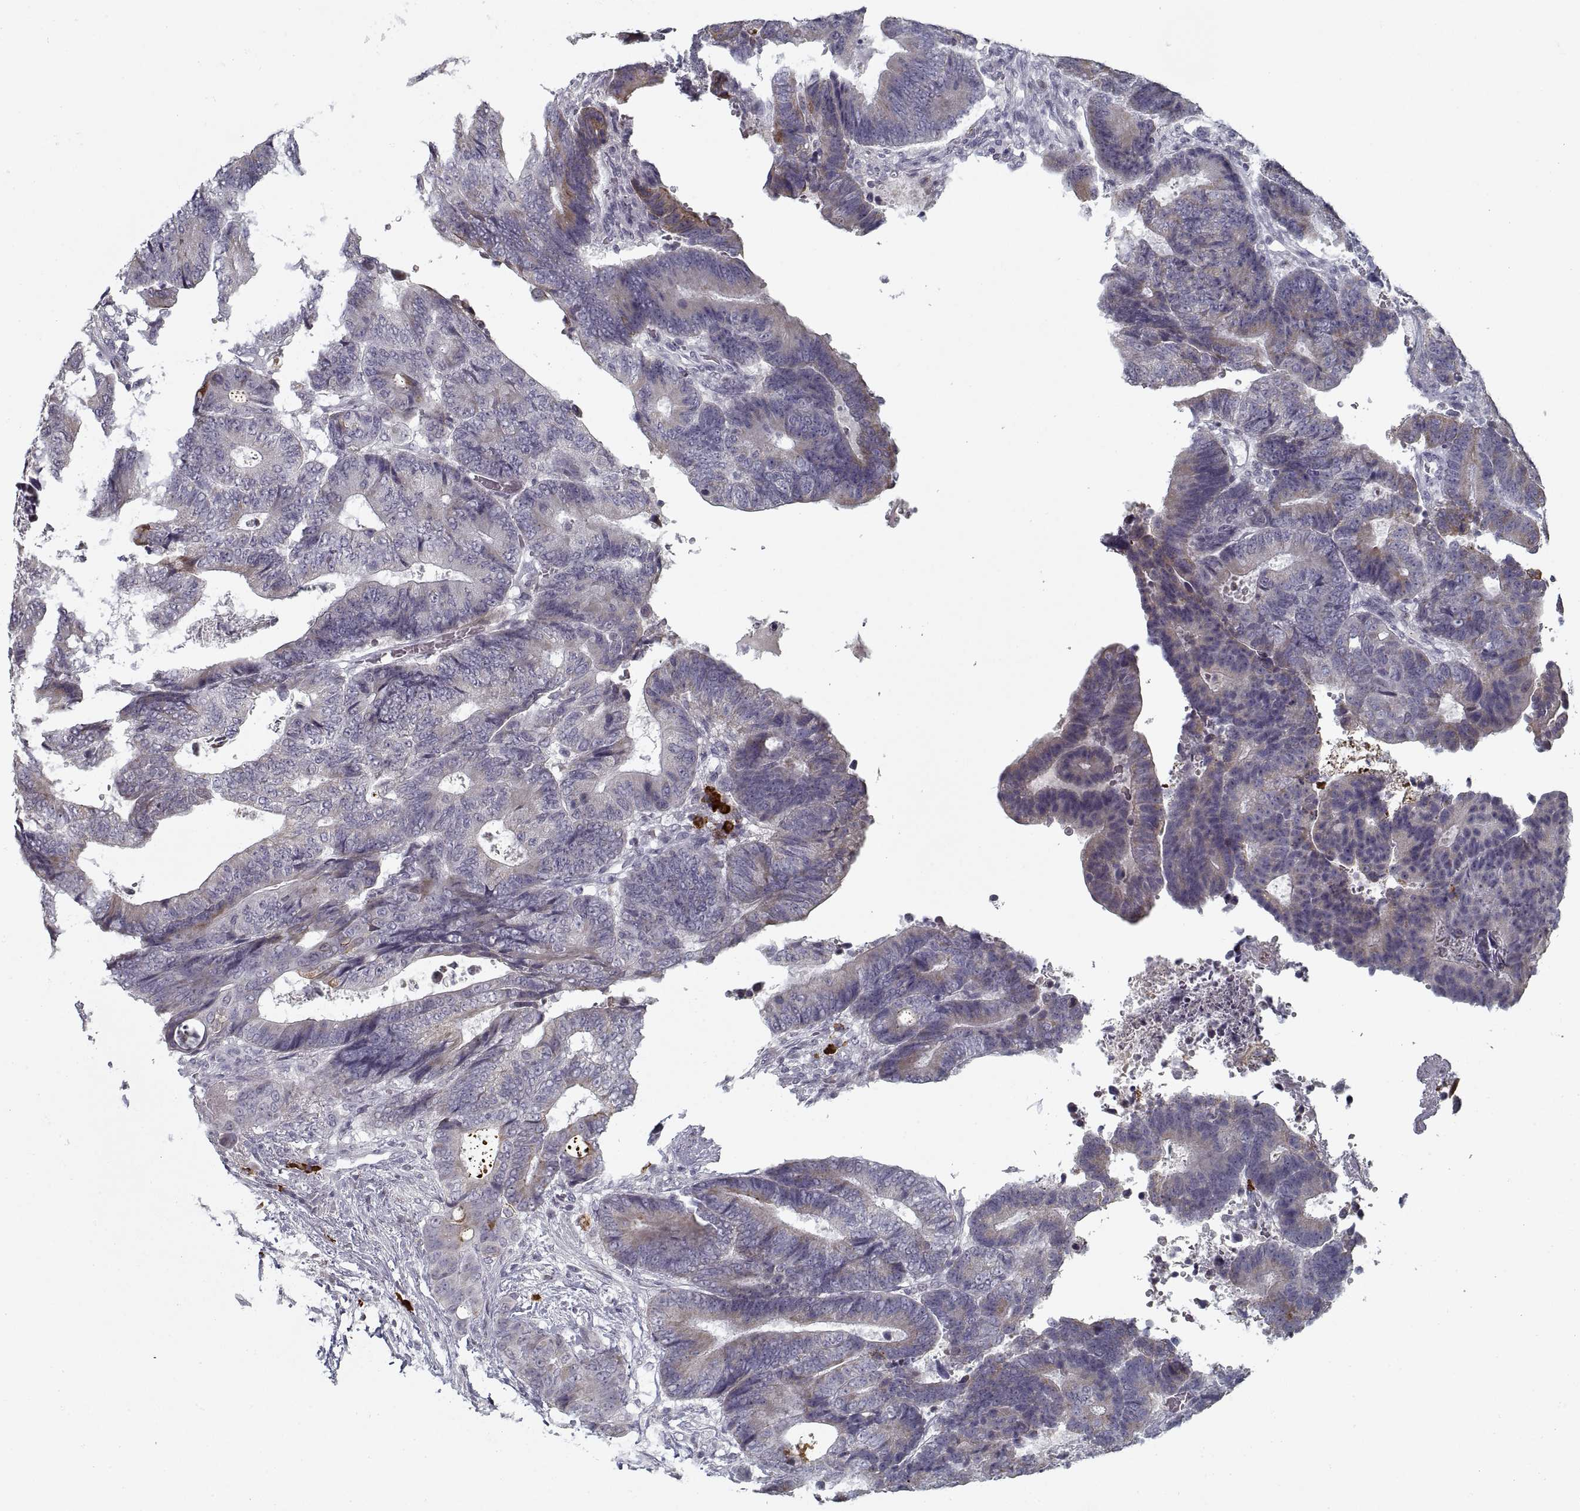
{"staining": {"intensity": "weak", "quantity": "<25%", "location": "cytoplasmic/membranous"}, "tissue": "colorectal cancer", "cell_type": "Tumor cells", "image_type": "cancer", "snomed": [{"axis": "morphology", "description": "Adenocarcinoma, NOS"}, {"axis": "topography", "description": "Colon"}], "caption": "The photomicrograph reveals no significant positivity in tumor cells of colorectal cancer (adenocarcinoma).", "gene": "GAD2", "patient": {"sex": "female", "age": 48}}